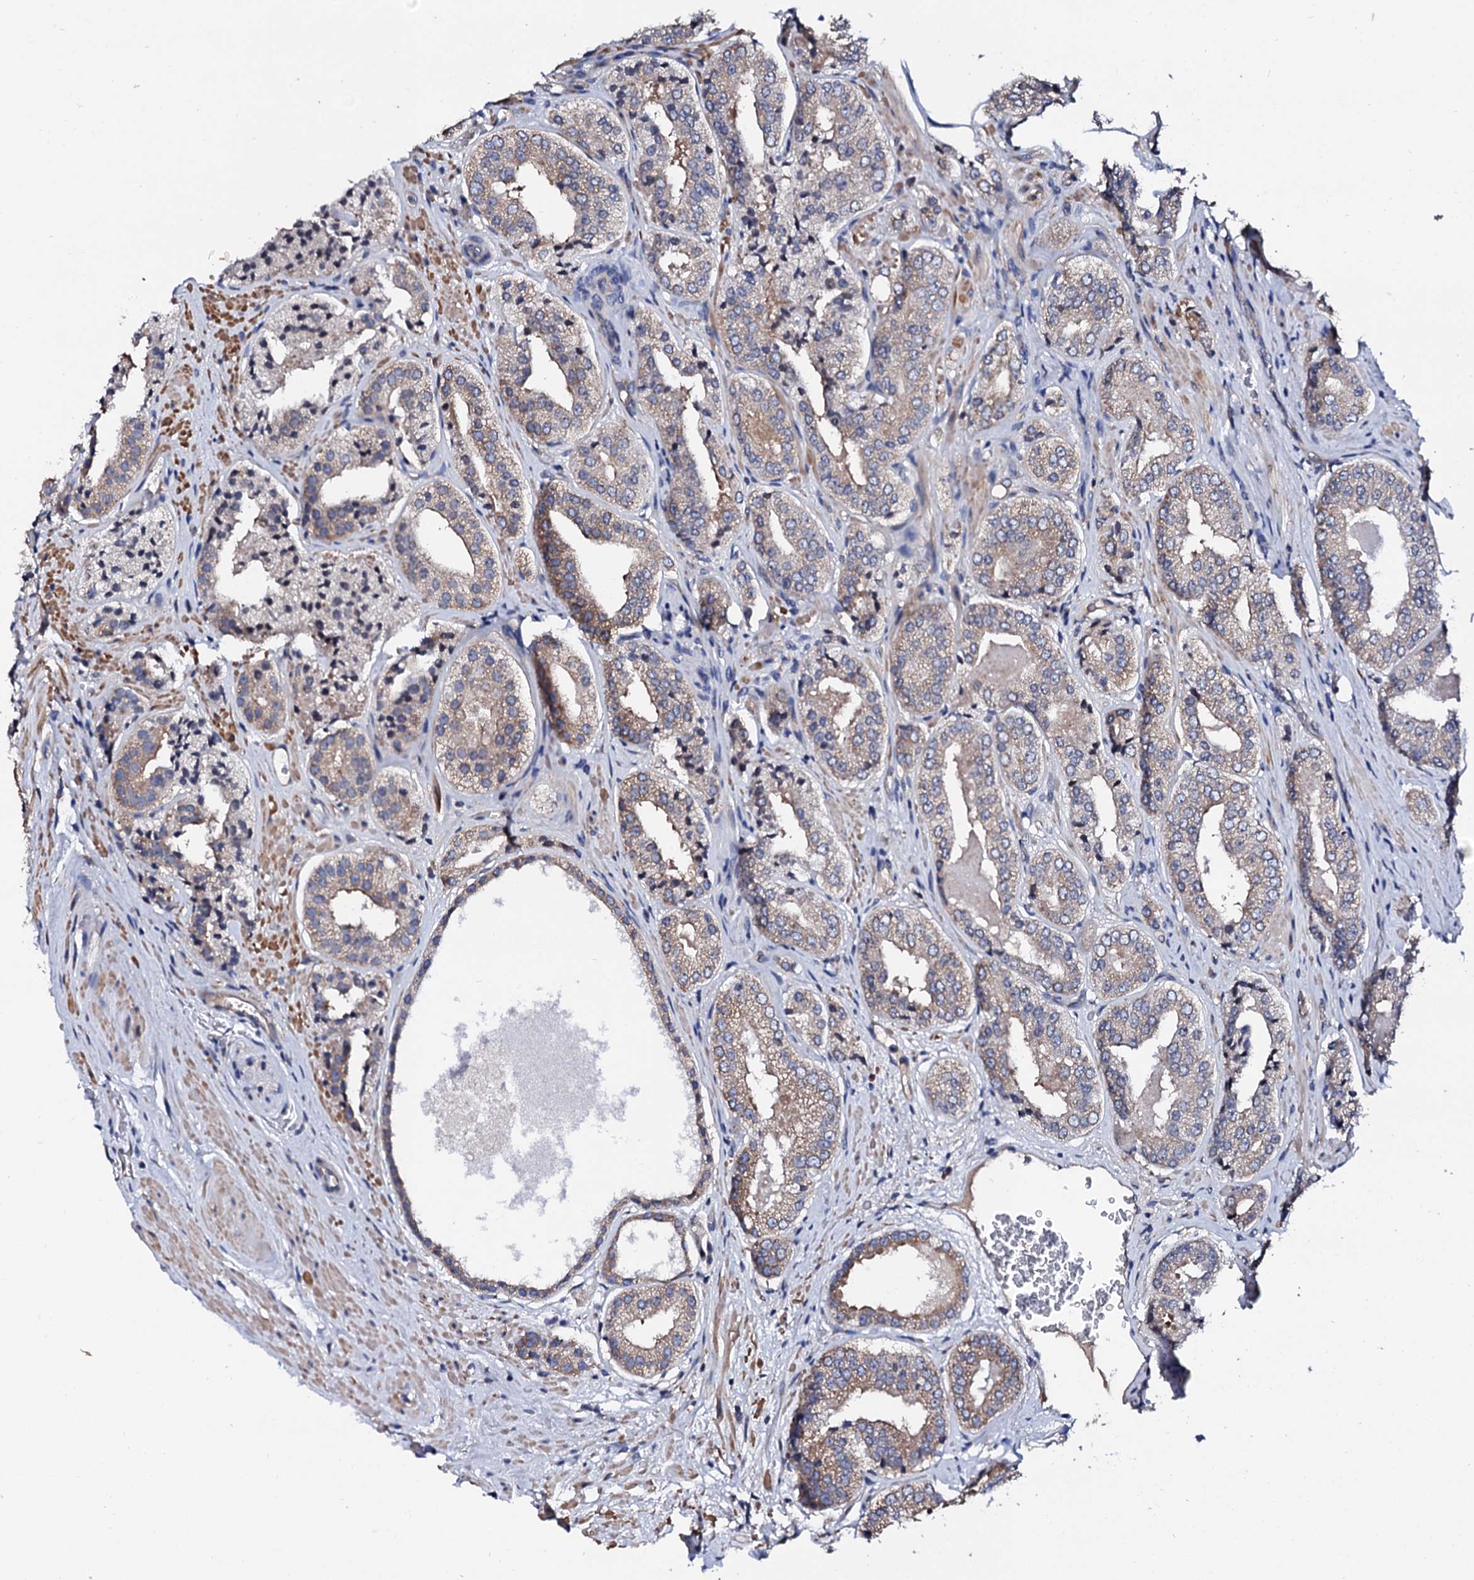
{"staining": {"intensity": "weak", "quantity": "25%-75%", "location": "cytoplasmic/membranous"}, "tissue": "prostate cancer", "cell_type": "Tumor cells", "image_type": "cancer", "snomed": [{"axis": "morphology", "description": "Adenocarcinoma, High grade"}, {"axis": "topography", "description": "Prostate"}], "caption": "An image of human high-grade adenocarcinoma (prostate) stained for a protein demonstrates weak cytoplasmic/membranous brown staining in tumor cells.", "gene": "NUP58", "patient": {"sex": "male", "age": 71}}